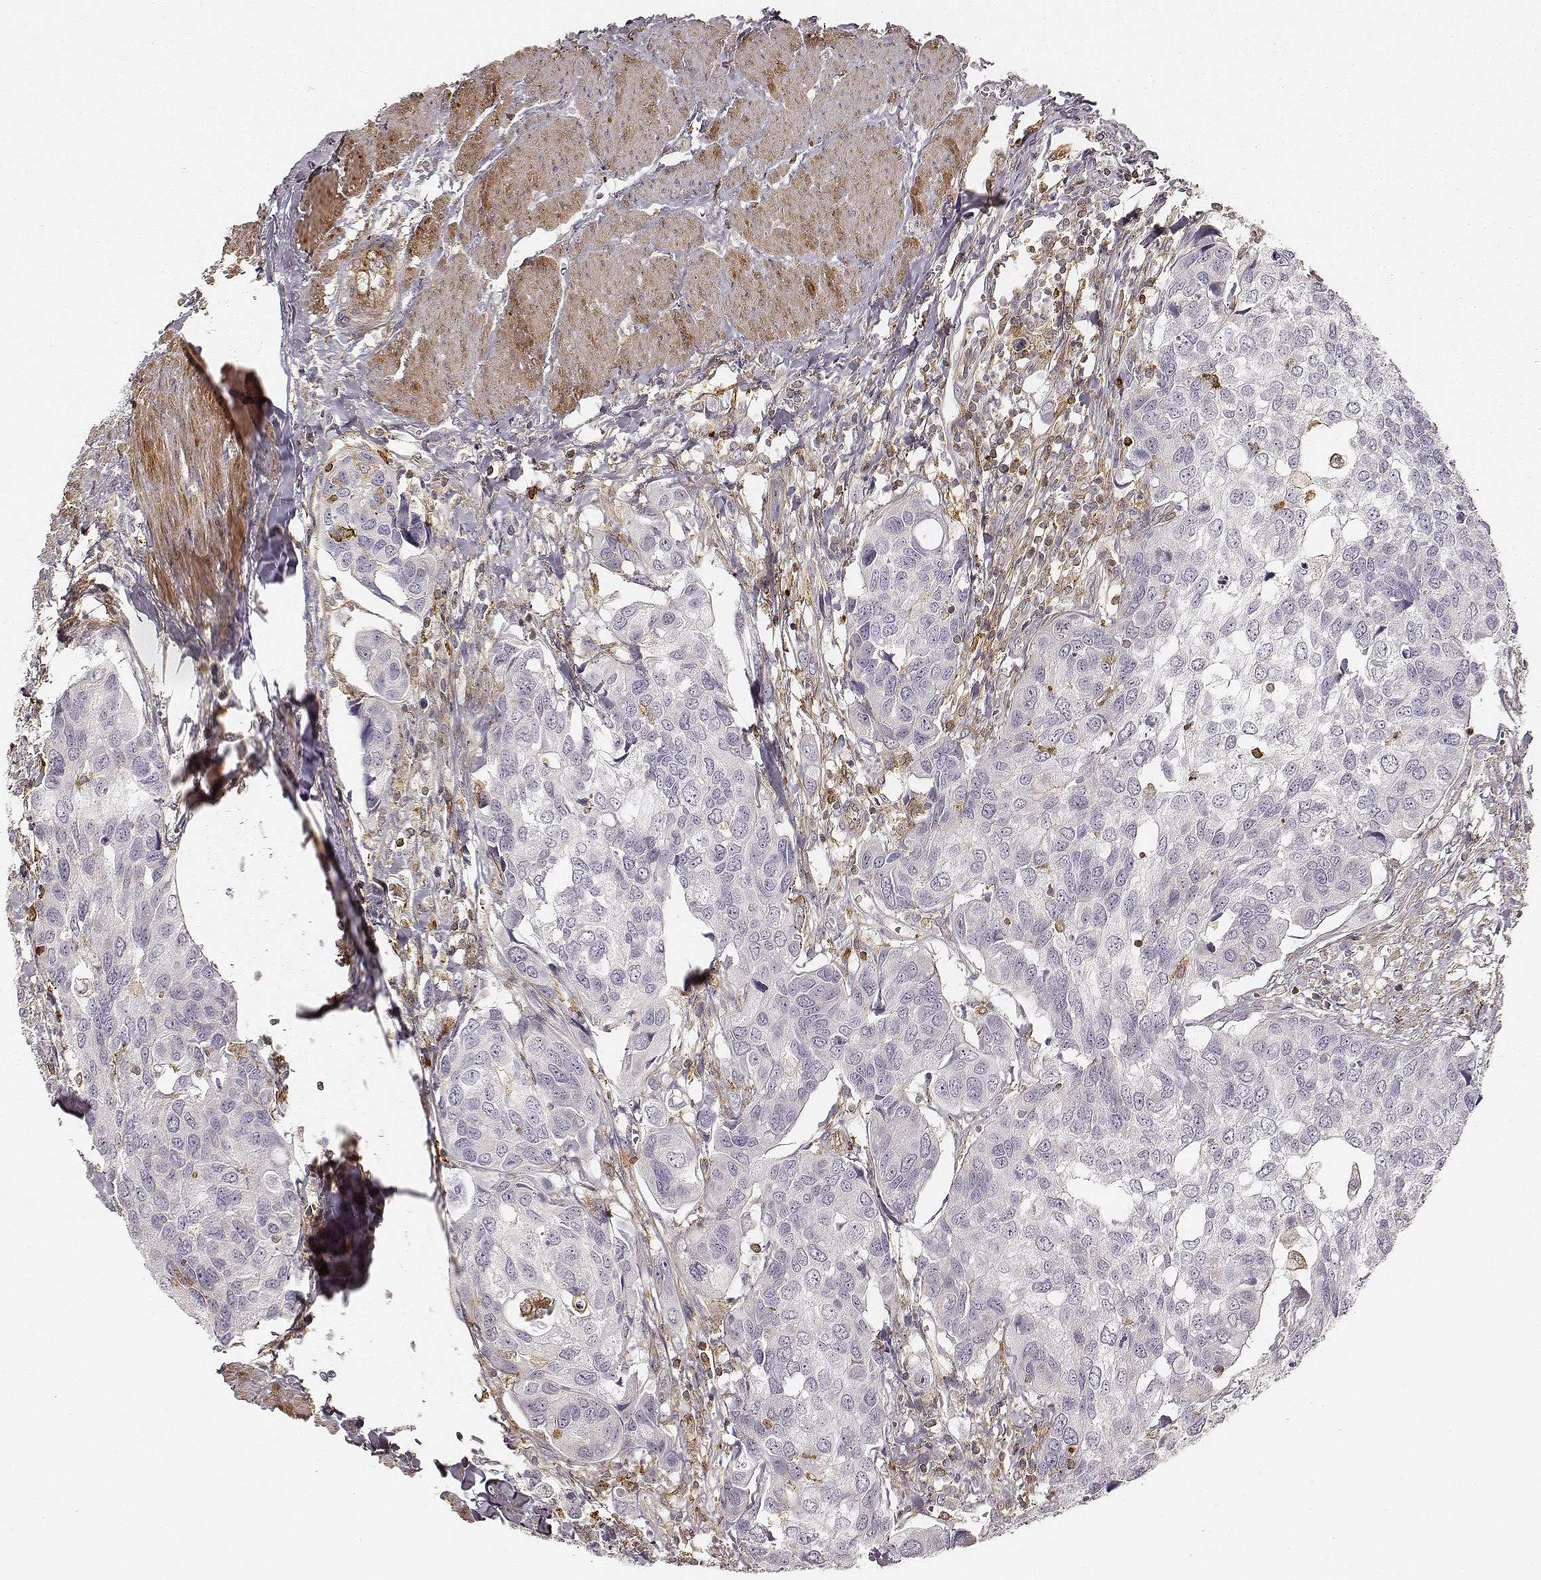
{"staining": {"intensity": "negative", "quantity": "none", "location": "none"}, "tissue": "urothelial cancer", "cell_type": "Tumor cells", "image_type": "cancer", "snomed": [{"axis": "morphology", "description": "Urothelial carcinoma, High grade"}, {"axis": "topography", "description": "Urinary bladder"}], "caption": "Human high-grade urothelial carcinoma stained for a protein using immunohistochemistry displays no positivity in tumor cells.", "gene": "ZYX", "patient": {"sex": "male", "age": 60}}